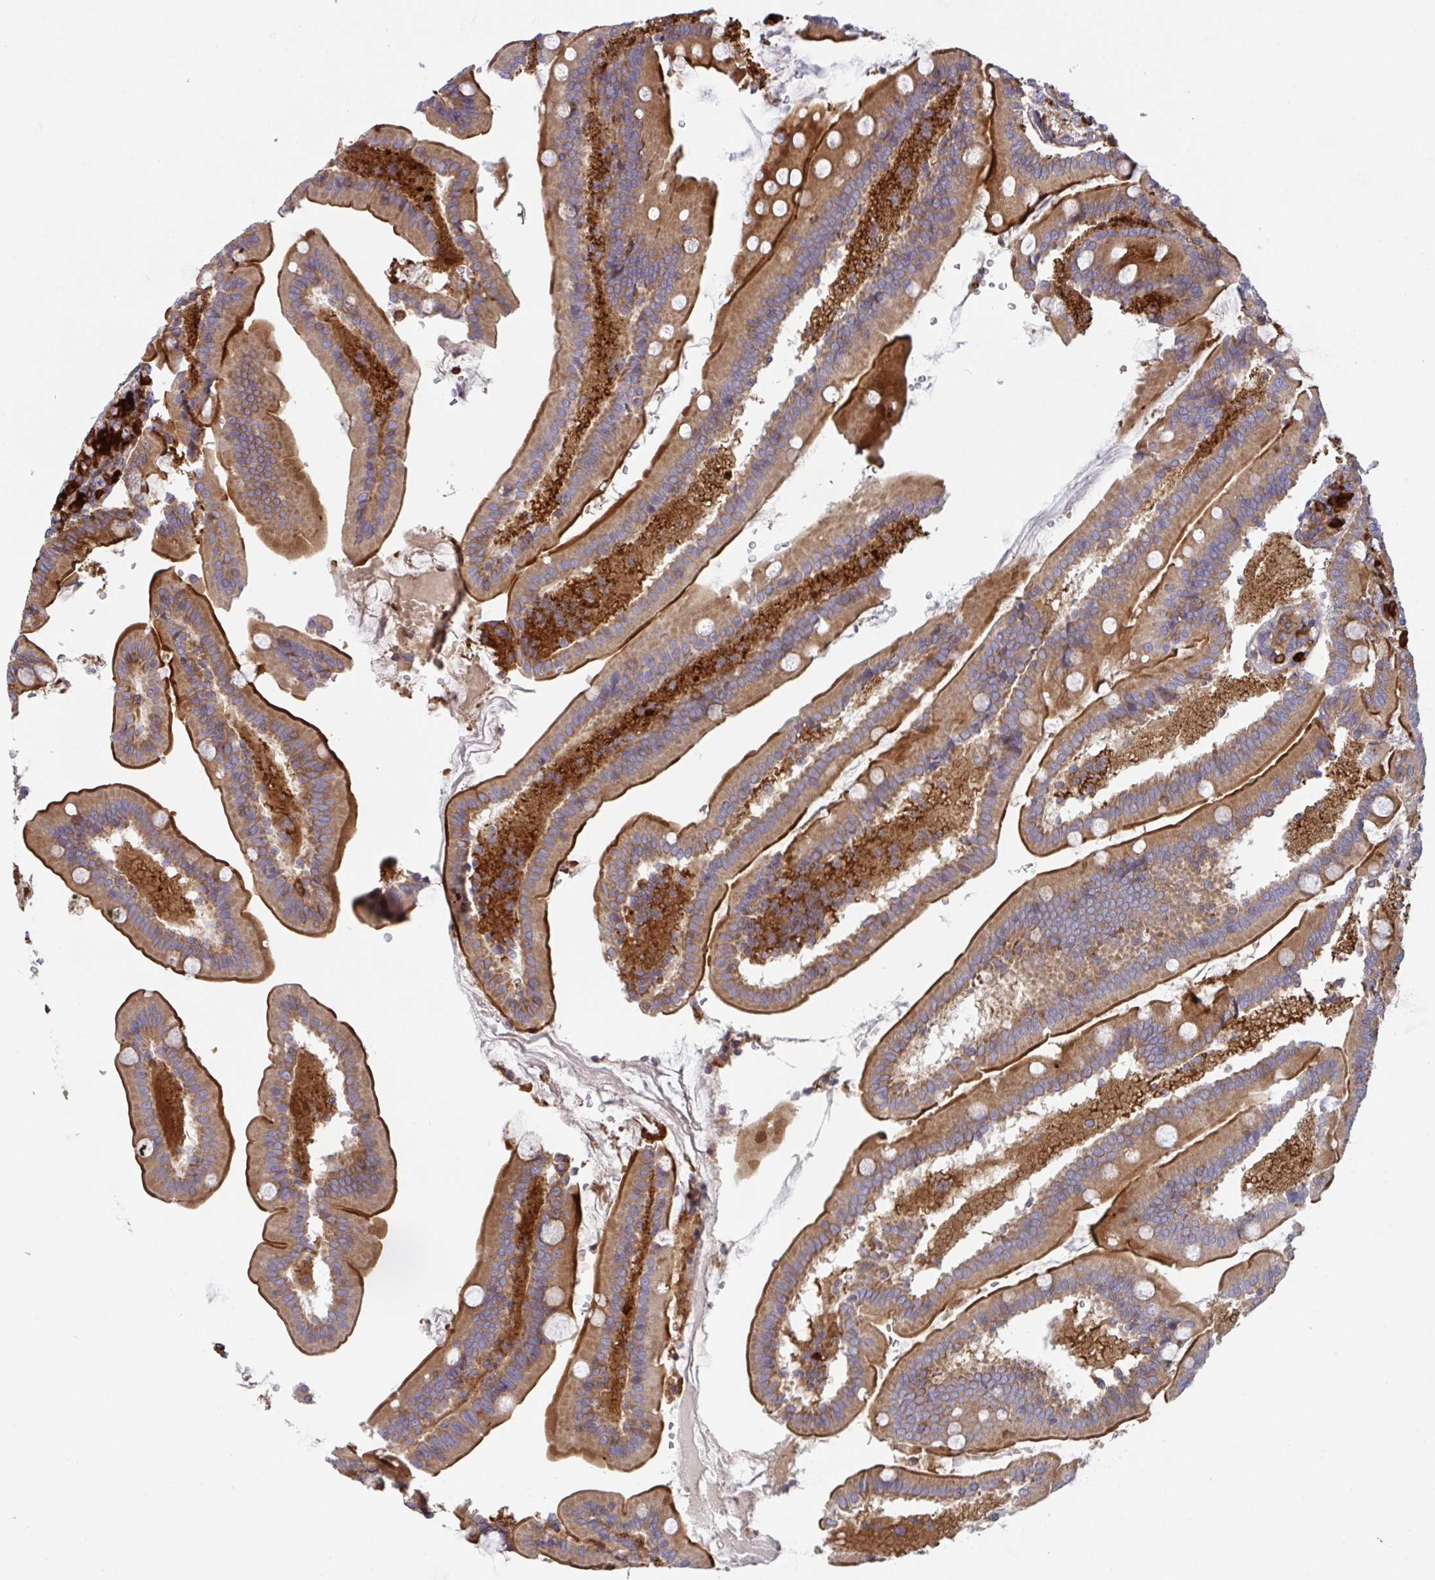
{"staining": {"intensity": "strong", "quantity": "25%-75%", "location": "cytoplasmic/membranous"}, "tissue": "duodenum", "cell_type": "Glandular cells", "image_type": "normal", "snomed": [{"axis": "morphology", "description": "Normal tissue, NOS"}, {"axis": "topography", "description": "Duodenum"}], "caption": "An image of duodenum stained for a protein displays strong cytoplasmic/membranous brown staining in glandular cells.", "gene": "YARS2", "patient": {"sex": "female", "age": 67}}